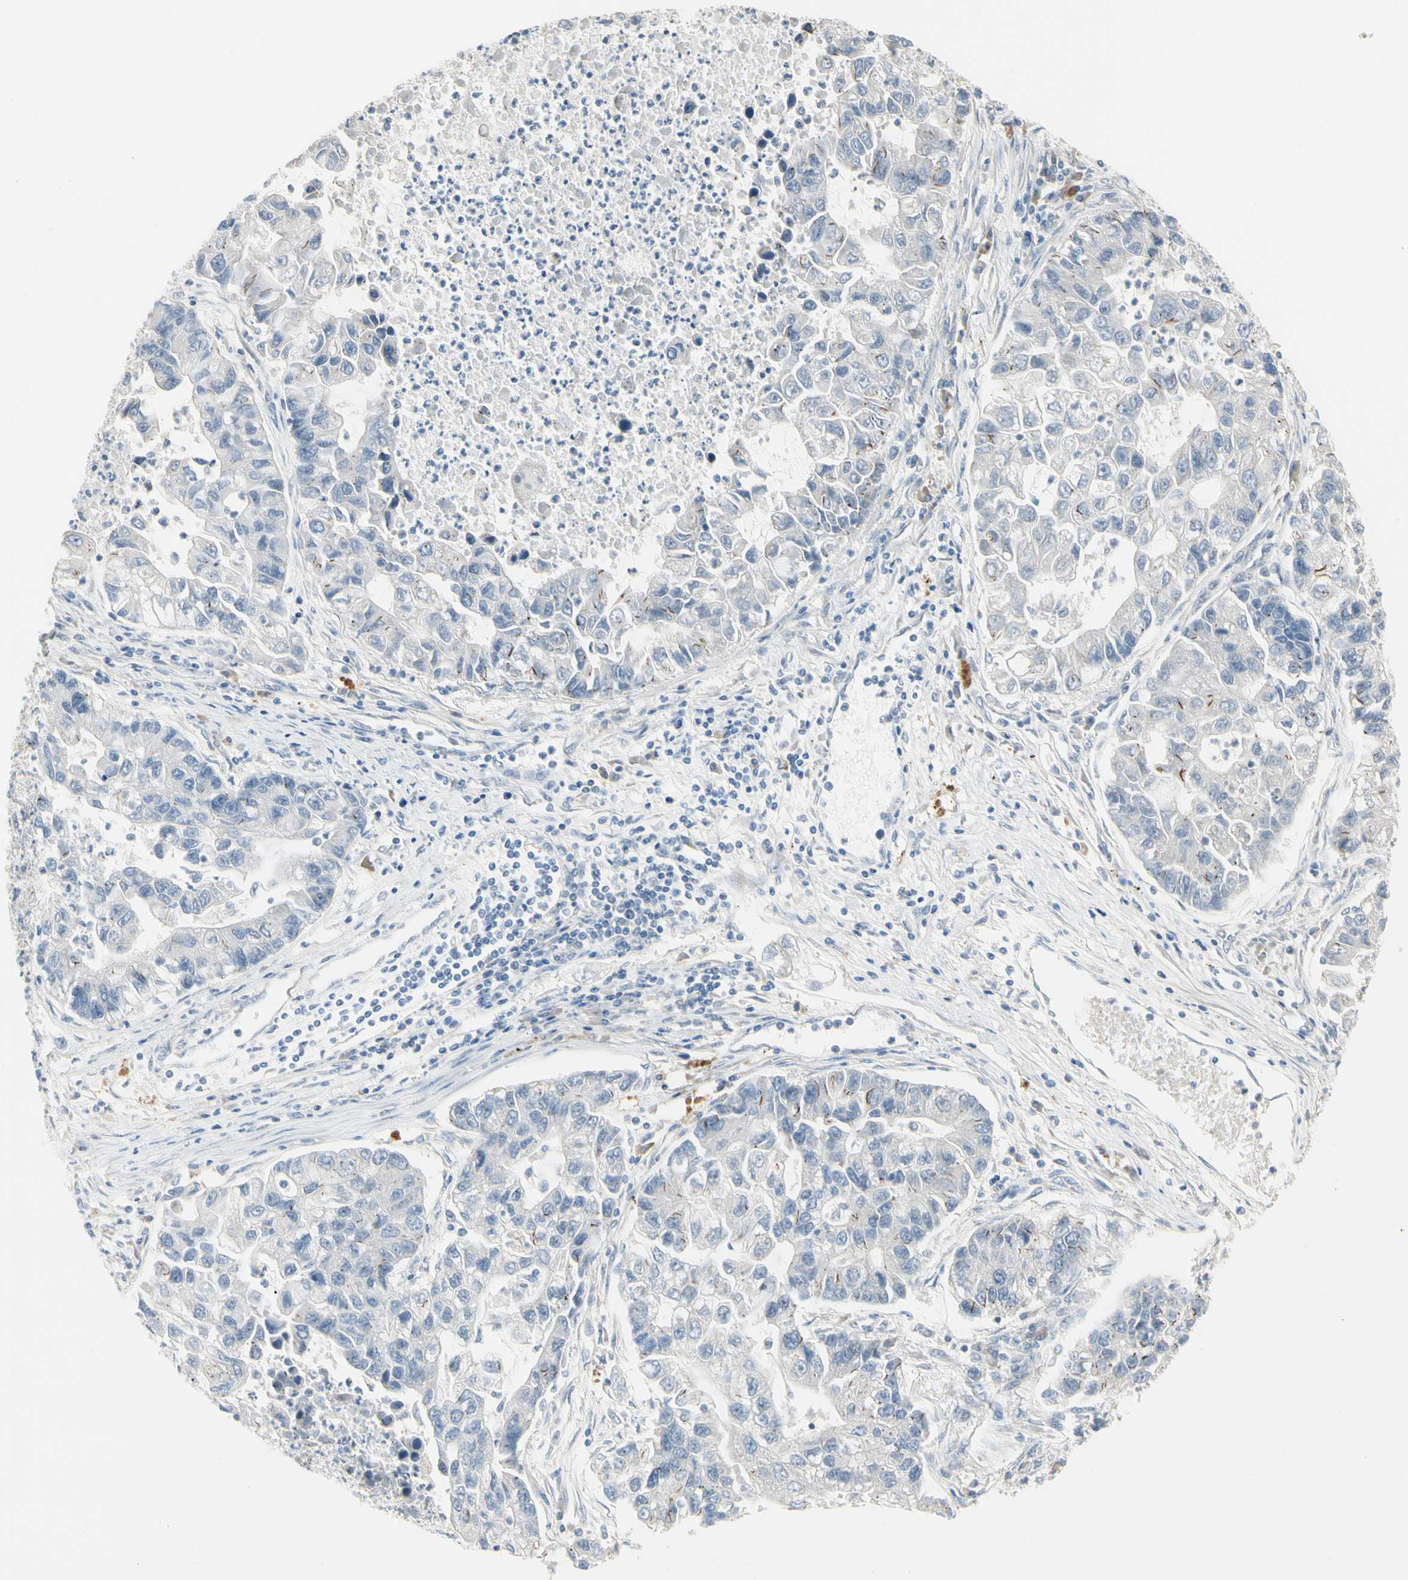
{"staining": {"intensity": "strong", "quantity": "<25%", "location": "cytoplasmic/membranous"}, "tissue": "lung cancer", "cell_type": "Tumor cells", "image_type": "cancer", "snomed": [{"axis": "morphology", "description": "Adenocarcinoma, NOS"}, {"axis": "topography", "description": "Lung"}], "caption": "Protein expression by IHC exhibits strong cytoplasmic/membranous staining in about <25% of tumor cells in lung cancer (adenocarcinoma).", "gene": "ALDH18A1", "patient": {"sex": "female", "age": 51}}